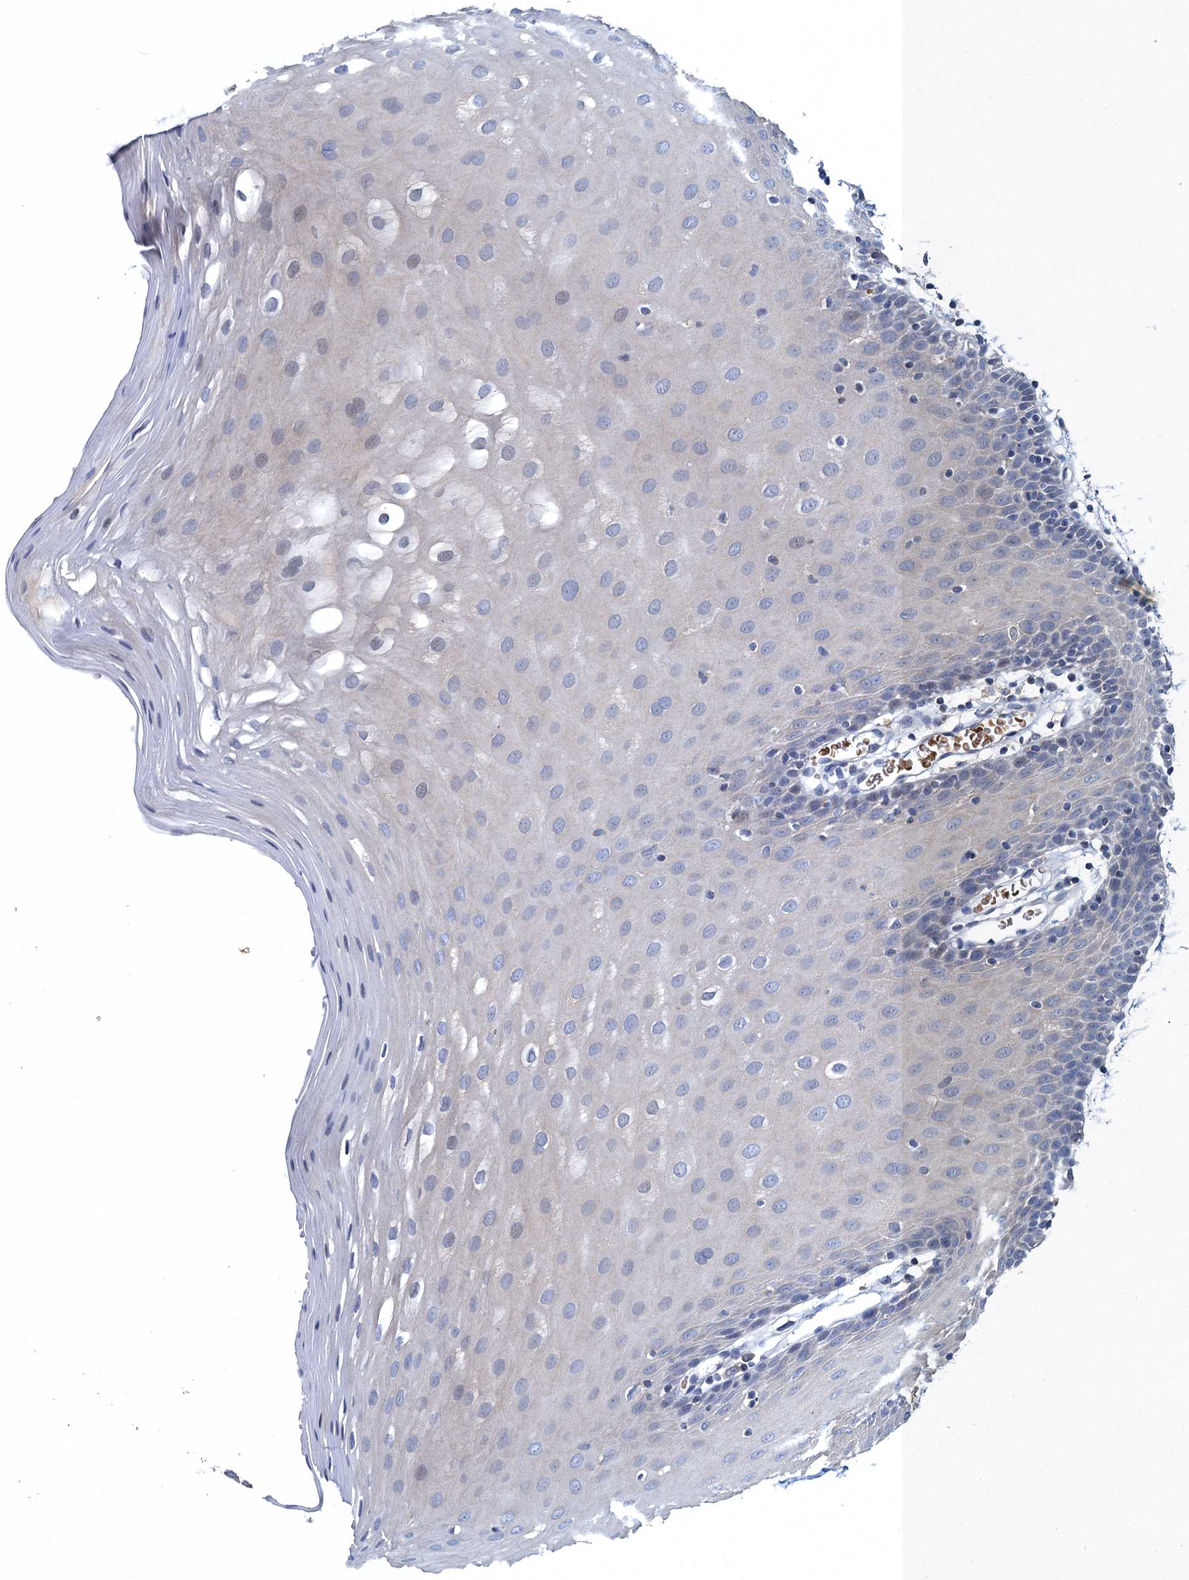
{"staining": {"intensity": "negative", "quantity": "none", "location": "none"}, "tissue": "oral mucosa", "cell_type": "Squamous epithelial cells", "image_type": "normal", "snomed": [{"axis": "morphology", "description": "Normal tissue, NOS"}, {"axis": "topography", "description": "Skeletal muscle"}, {"axis": "topography", "description": "Oral tissue"}, {"axis": "topography", "description": "Salivary gland"}, {"axis": "topography", "description": "Peripheral nerve tissue"}], "caption": "Protein analysis of unremarkable oral mucosa demonstrates no significant expression in squamous epithelial cells.", "gene": "ATOSA", "patient": {"sex": "male", "age": 54}}